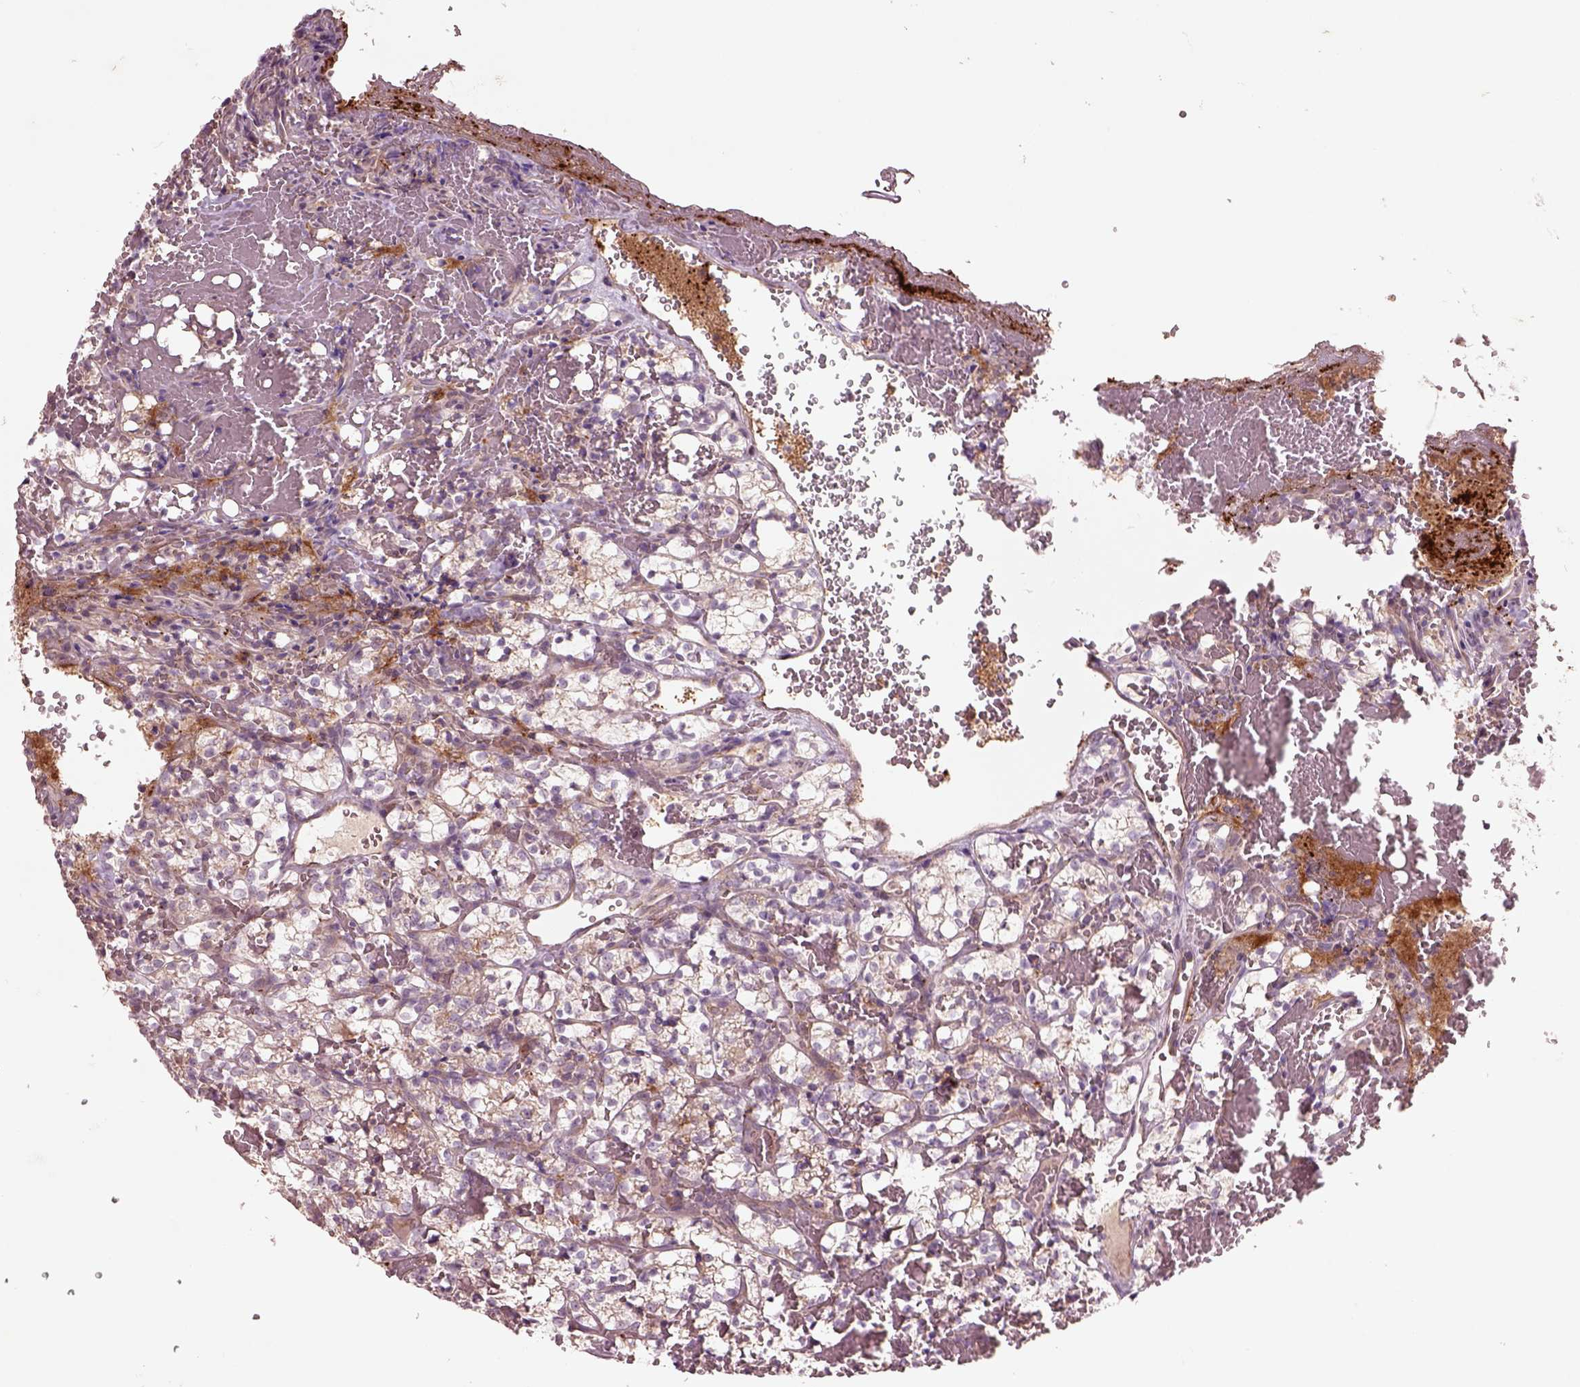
{"staining": {"intensity": "weak", "quantity": "<25%", "location": "cytoplasmic/membranous"}, "tissue": "renal cancer", "cell_type": "Tumor cells", "image_type": "cancer", "snomed": [{"axis": "morphology", "description": "Adenocarcinoma, NOS"}, {"axis": "topography", "description": "Kidney"}], "caption": "Tumor cells are negative for brown protein staining in renal cancer.", "gene": "SLC25A5", "patient": {"sex": "female", "age": 69}}